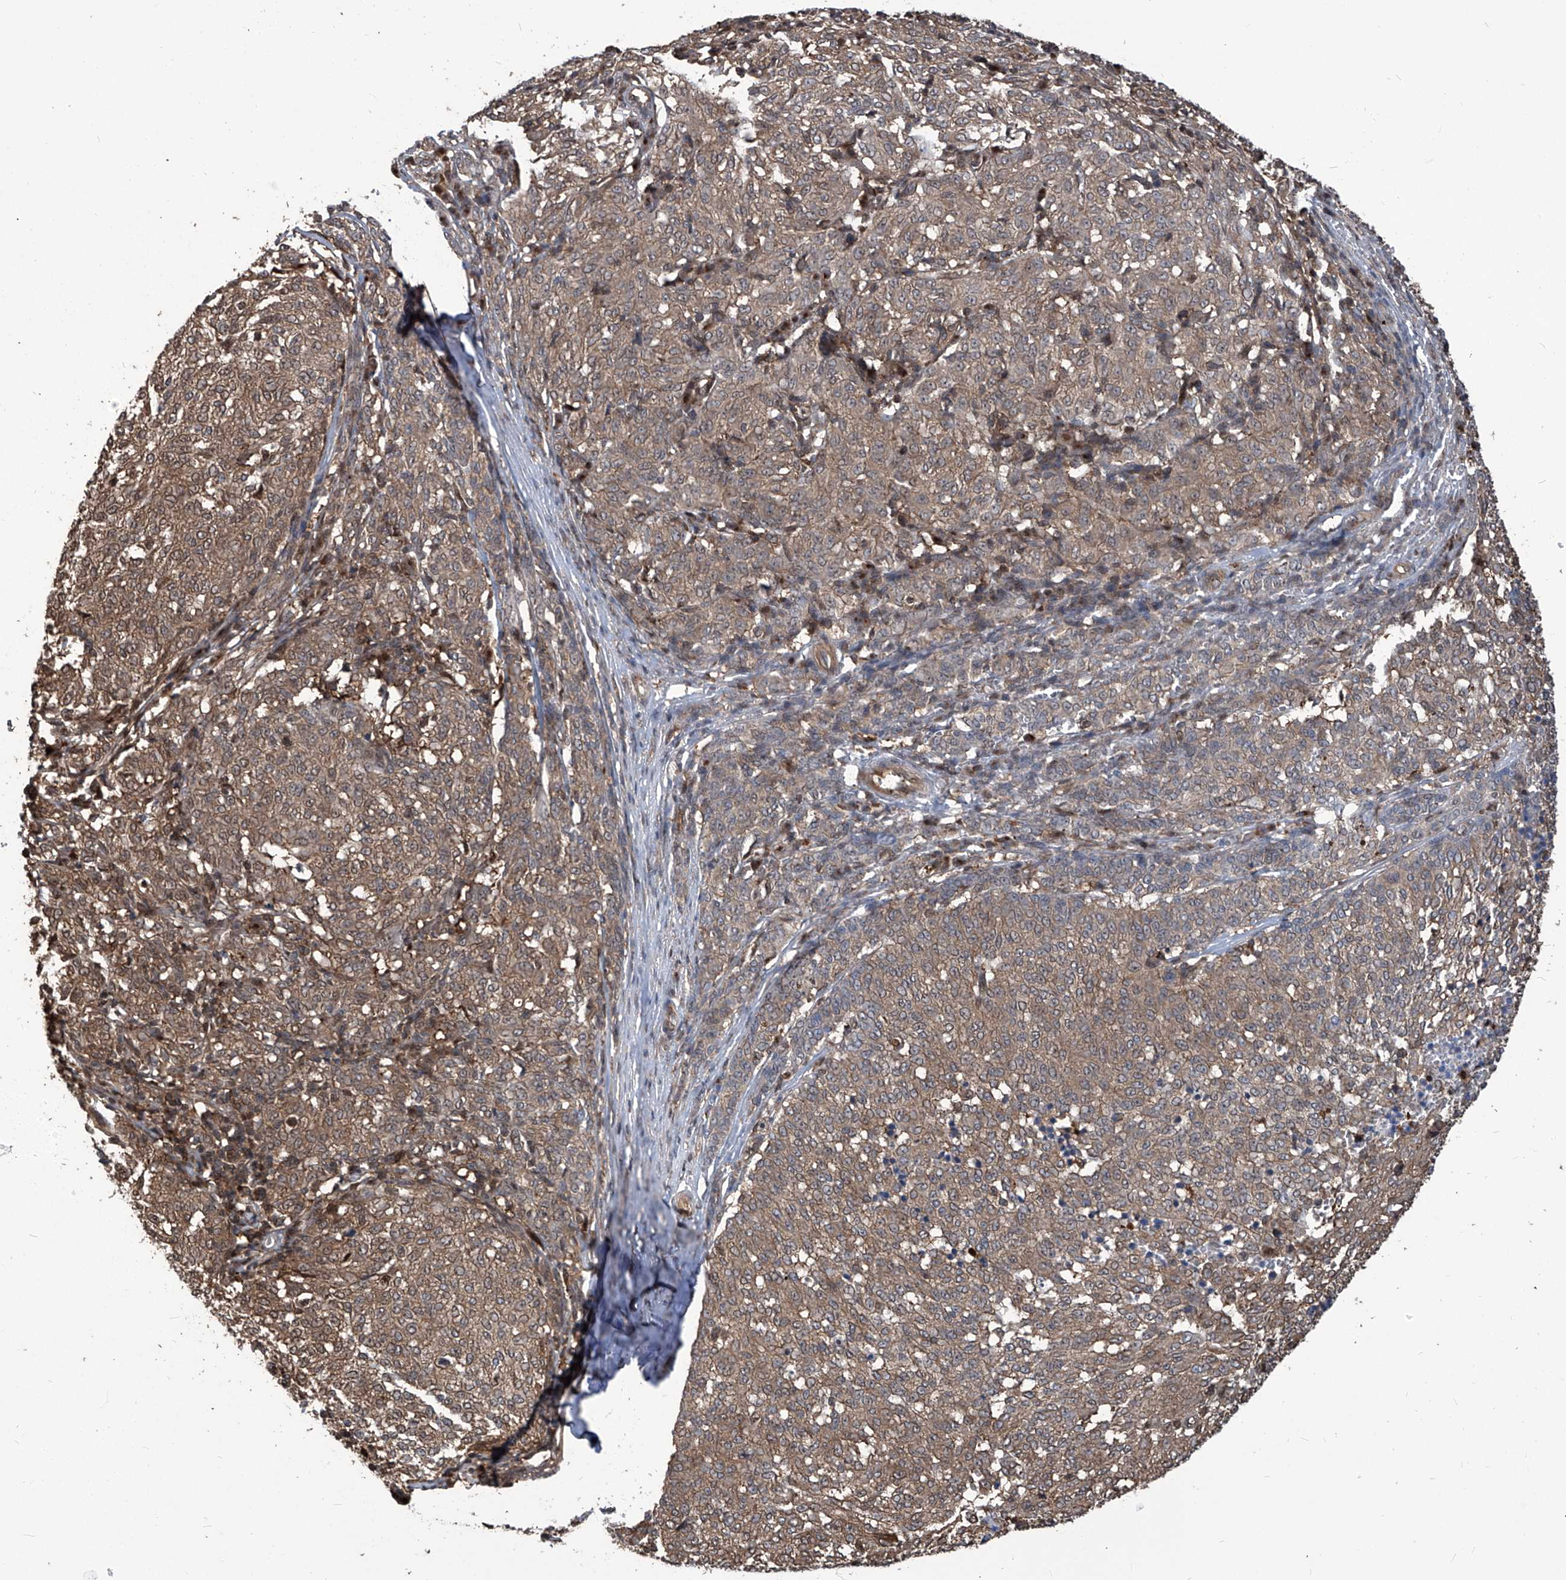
{"staining": {"intensity": "weak", "quantity": ">75%", "location": "cytoplasmic/membranous"}, "tissue": "melanoma", "cell_type": "Tumor cells", "image_type": "cancer", "snomed": [{"axis": "morphology", "description": "Malignant melanoma, NOS"}, {"axis": "topography", "description": "Skin"}], "caption": "Tumor cells reveal low levels of weak cytoplasmic/membranous staining in approximately >75% of cells in malignant melanoma.", "gene": "PSMB1", "patient": {"sex": "female", "age": 72}}